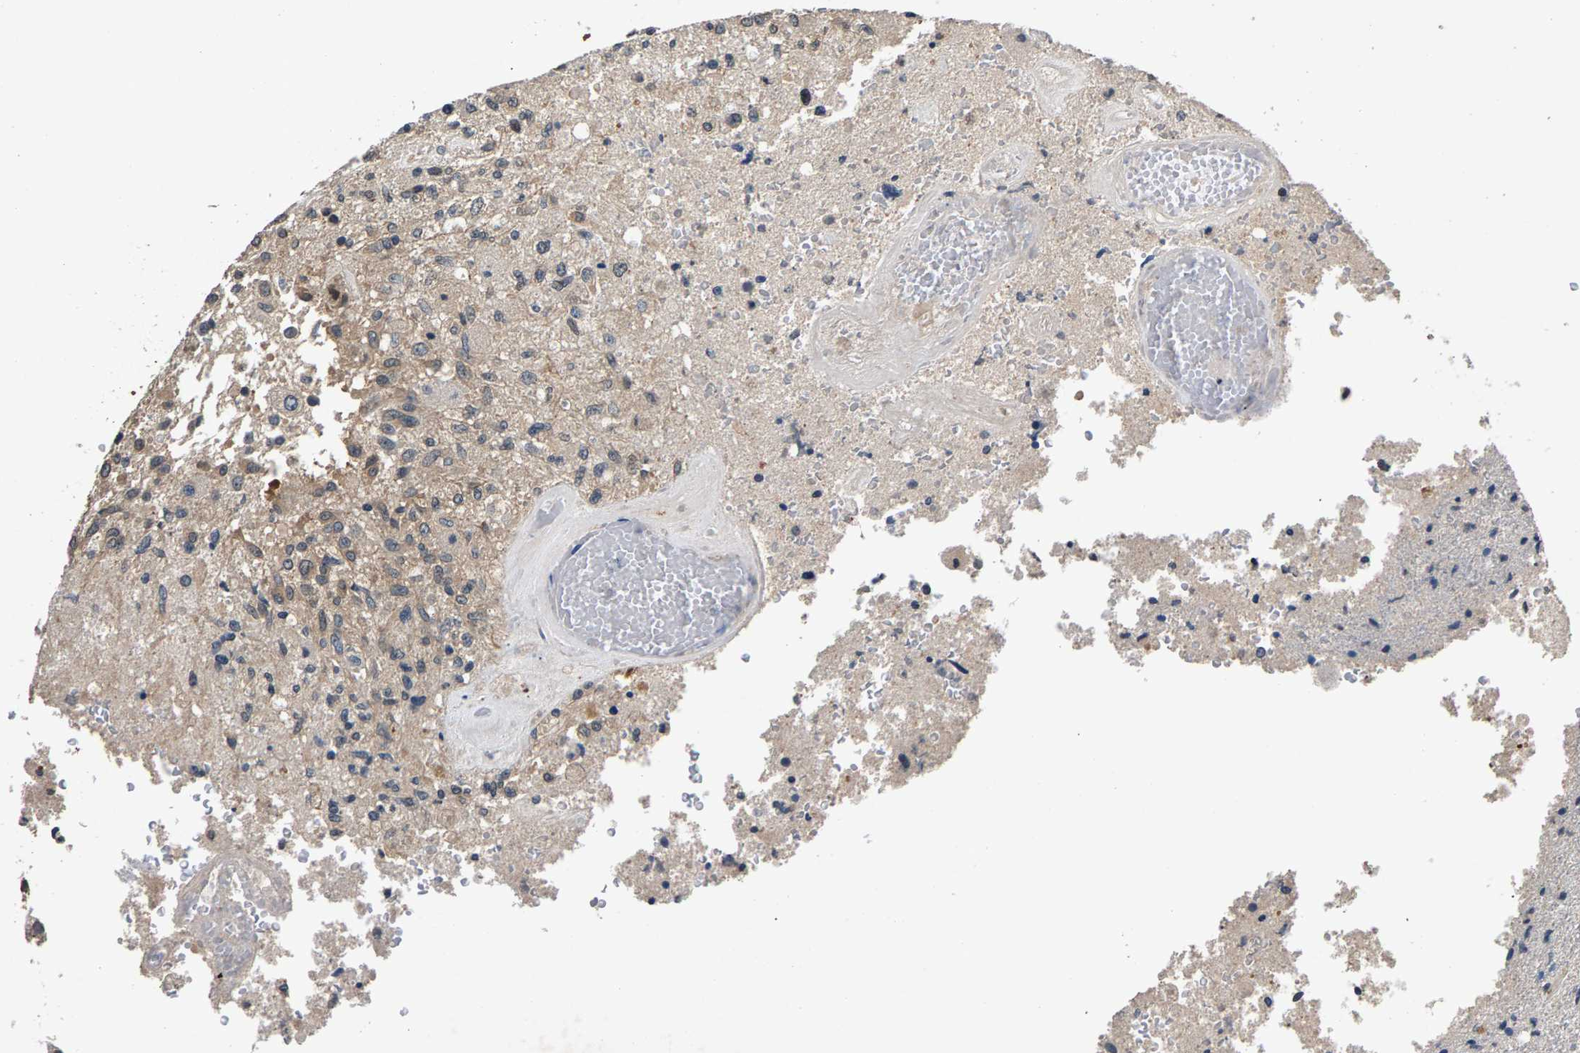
{"staining": {"intensity": "moderate", "quantity": "<25%", "location": "cytoplasmic/membranous"}, "tissue": "glioma", "cell_type": "Tumor cells", "image_type": "cancer", "snomed": [{"axis": "morphology", "description": "Normal tissue, NOS"}, {"axis": "morphology", "description": "Glioma, malignant, High grade"}, {"axis": "topography", "description": "Cerebral cortex"}], "caption": "Protein expression analysis of glioma reveals moderate cytoplasmic/membranous positivity in about <25% of tumor cells.", "gene": "RBM33", "patient": {"sex": "male", "age": 77}}